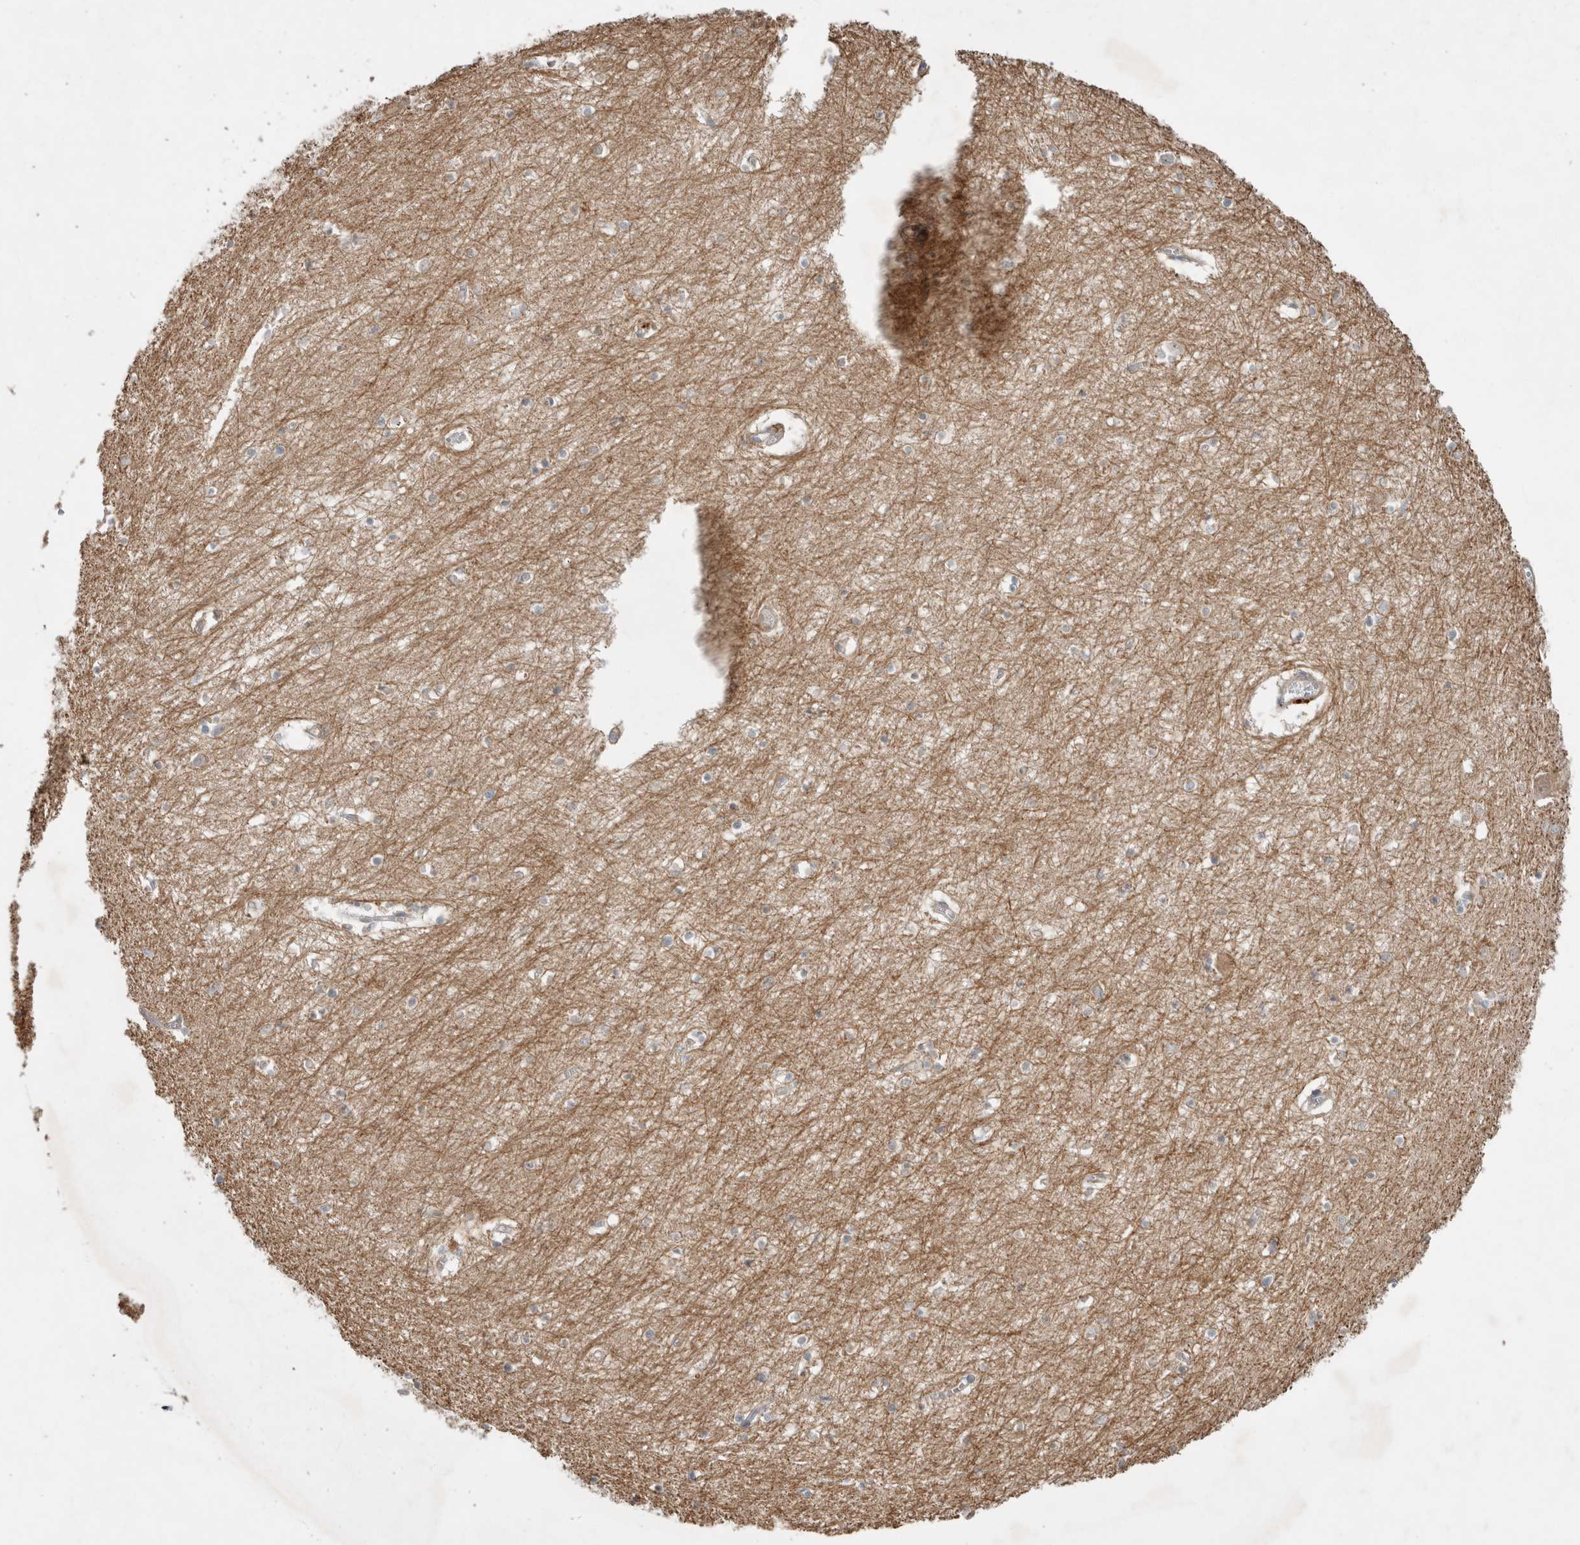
{"staining": {"intensity": "weak", "quantity": "25%-75%", "location": "cytoplasmic/membranous"}, "tissue": "hippocampus", "cell_type": "Glial cells", "image_type": "normal", "snomed": [{"axis": "morphology", "description": "Normal tissue, NOS"}, {"axis": "topography", "description": "Hippocampus"}], "caption": "Immunohistochemical staining of unremarkable hippocampus exhibits 25%-75% levels of weak cytoplasmic/membranous protein staining in about 25%-75% of glial cells. The protein of interest is shown in brown color, while the nuclei are stained blue.", "gene": "INSRR", "patient": {"sex": "male", "age": 70}}